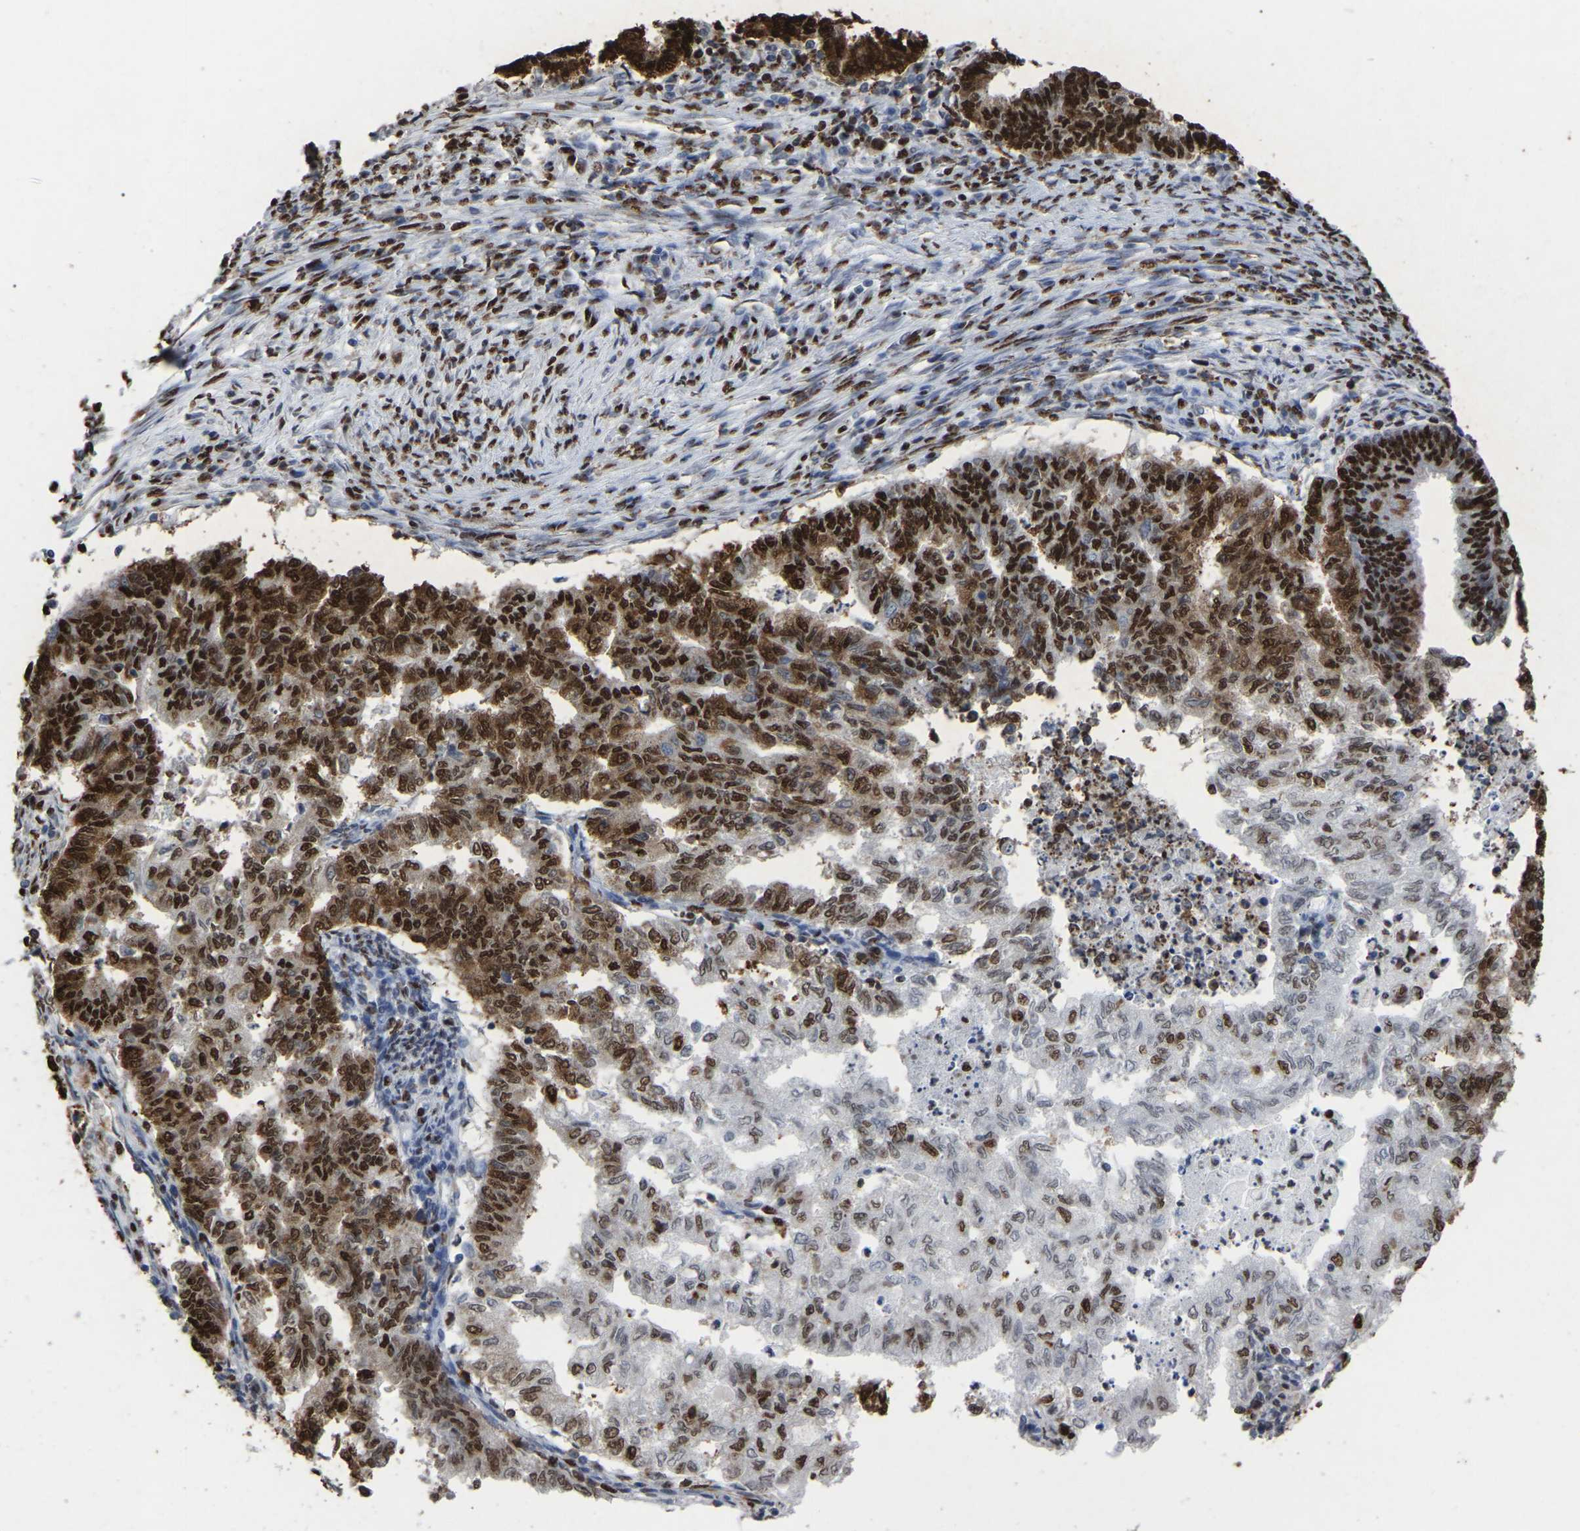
{"staining": {"intensity": "strong", "quantity": ">75%", "location": "nuclear"}, "tissue": "endometrial cancer", "cell_type": "Tumor cells", "image_type": "cancer", "snomed": [{"axis": "morphology", "description": "Polyp, NOS"}, {"axis": "morphology", "description": "Adenocarcinoma, NOS"}, {"axis": "morphology", "description": "Adenoma, NOS"}, {"axis": "topography", "description": "Endometrium"}], "caption": "Endometrial polyp tissue reveals strong nuclear staining in approximately >75% of tumor cells (DAB (3,3'-diaminobenzidine) IHC, brown staining for protein, blue staining for nuclei).", "gene": "RBL2", "patient": {"sex": "female", "age": 79}}